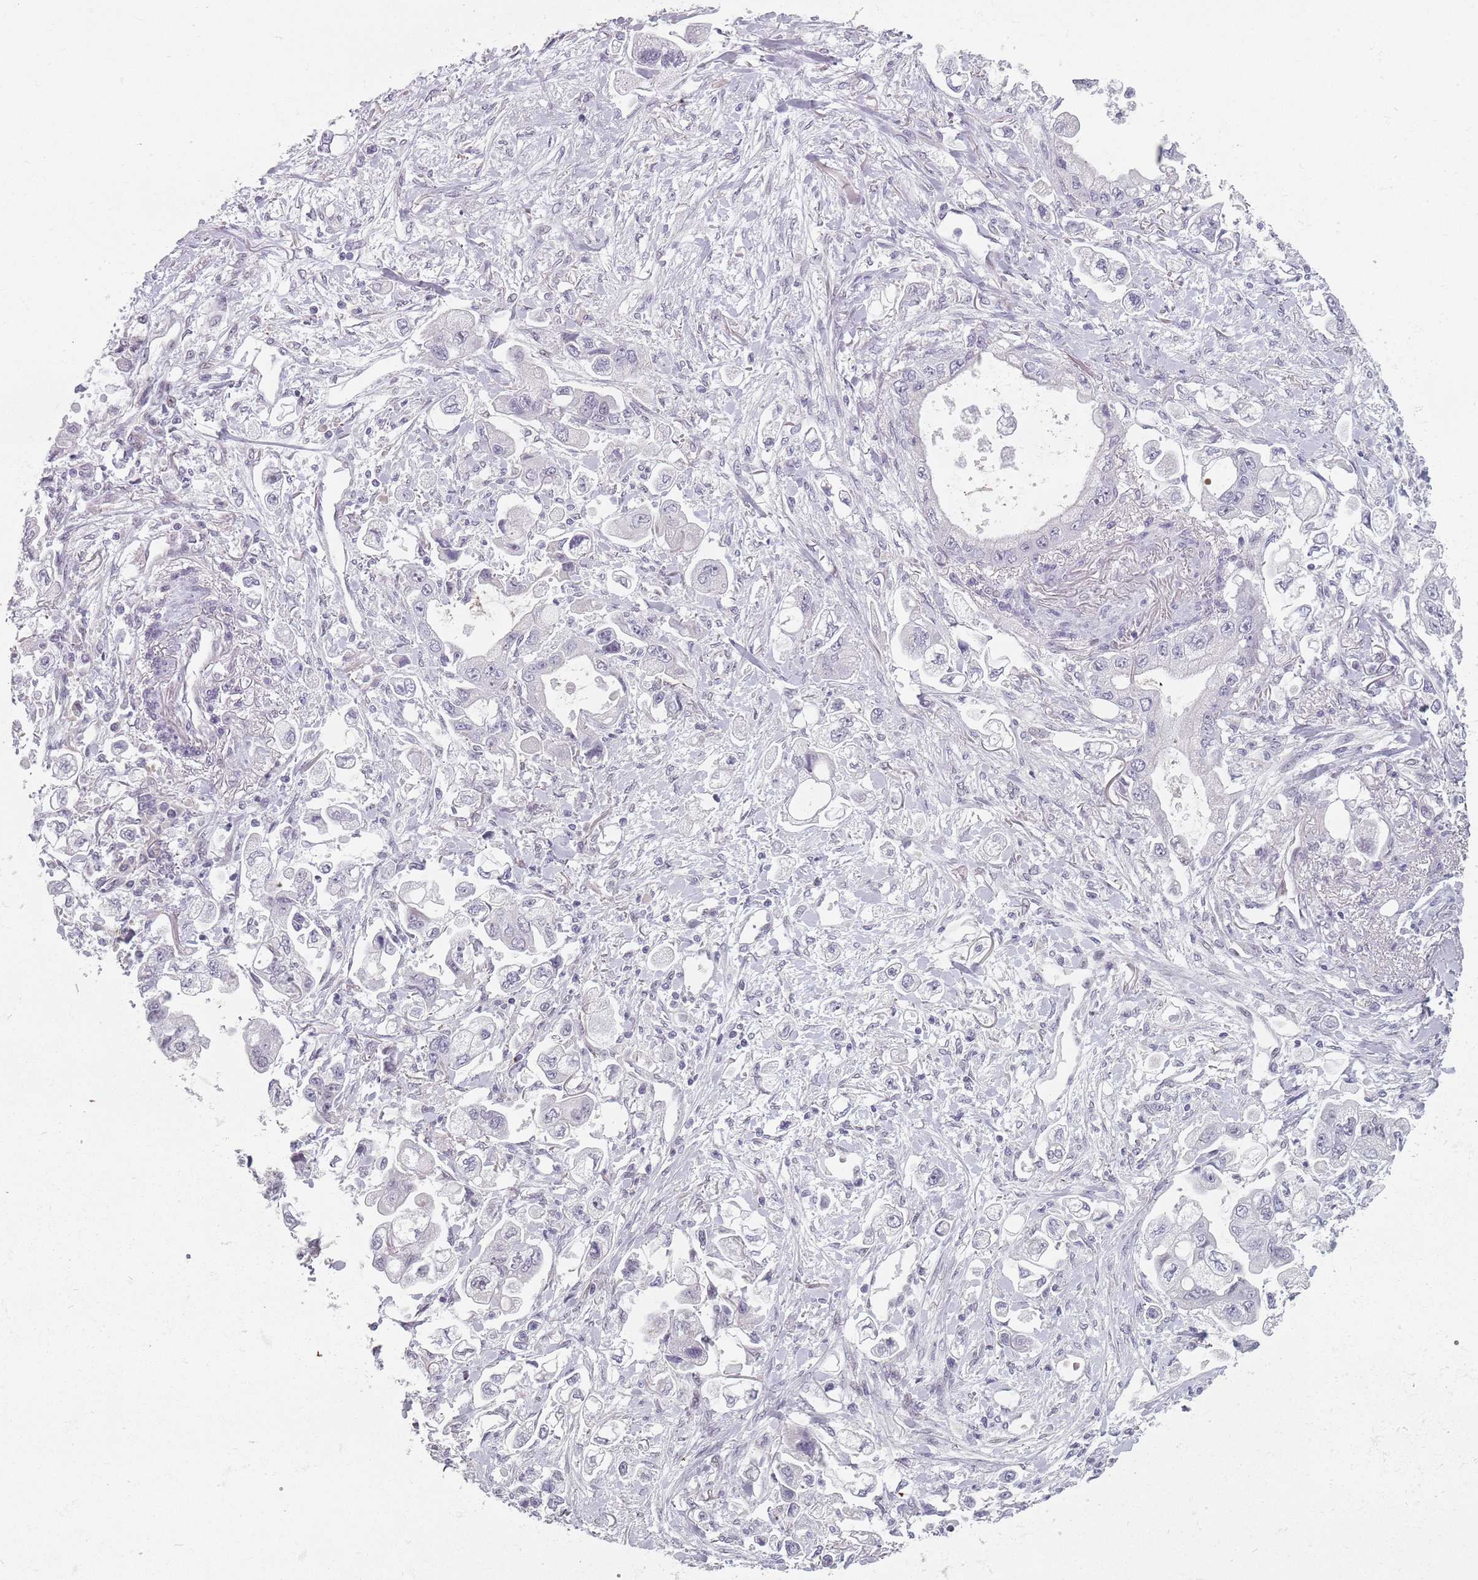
{"staining": {"intensity": "negative", "quantity": "none", "location": "none"}, "tissue": "stomach cancer", "cell_type": "Tumor cells", "image_type": "cancer", "snomed": [{"axis": "morphology", "description": "Adenocarcinoma, NOS"}, {"axis": "topography", "description": "Stomach"}], "caption": "Immunohistochemistry (IHC) of stomach cancer (adenocarcinoma) shows no expression in tumor cells. The staining is performed using DAB (3,3'-diaminobenzidine) brown chromogen with nuclei counter-stained in using hematoxylin.", "gene": "PTCHD1", "patient": {"sex": "male", "age": 62}}